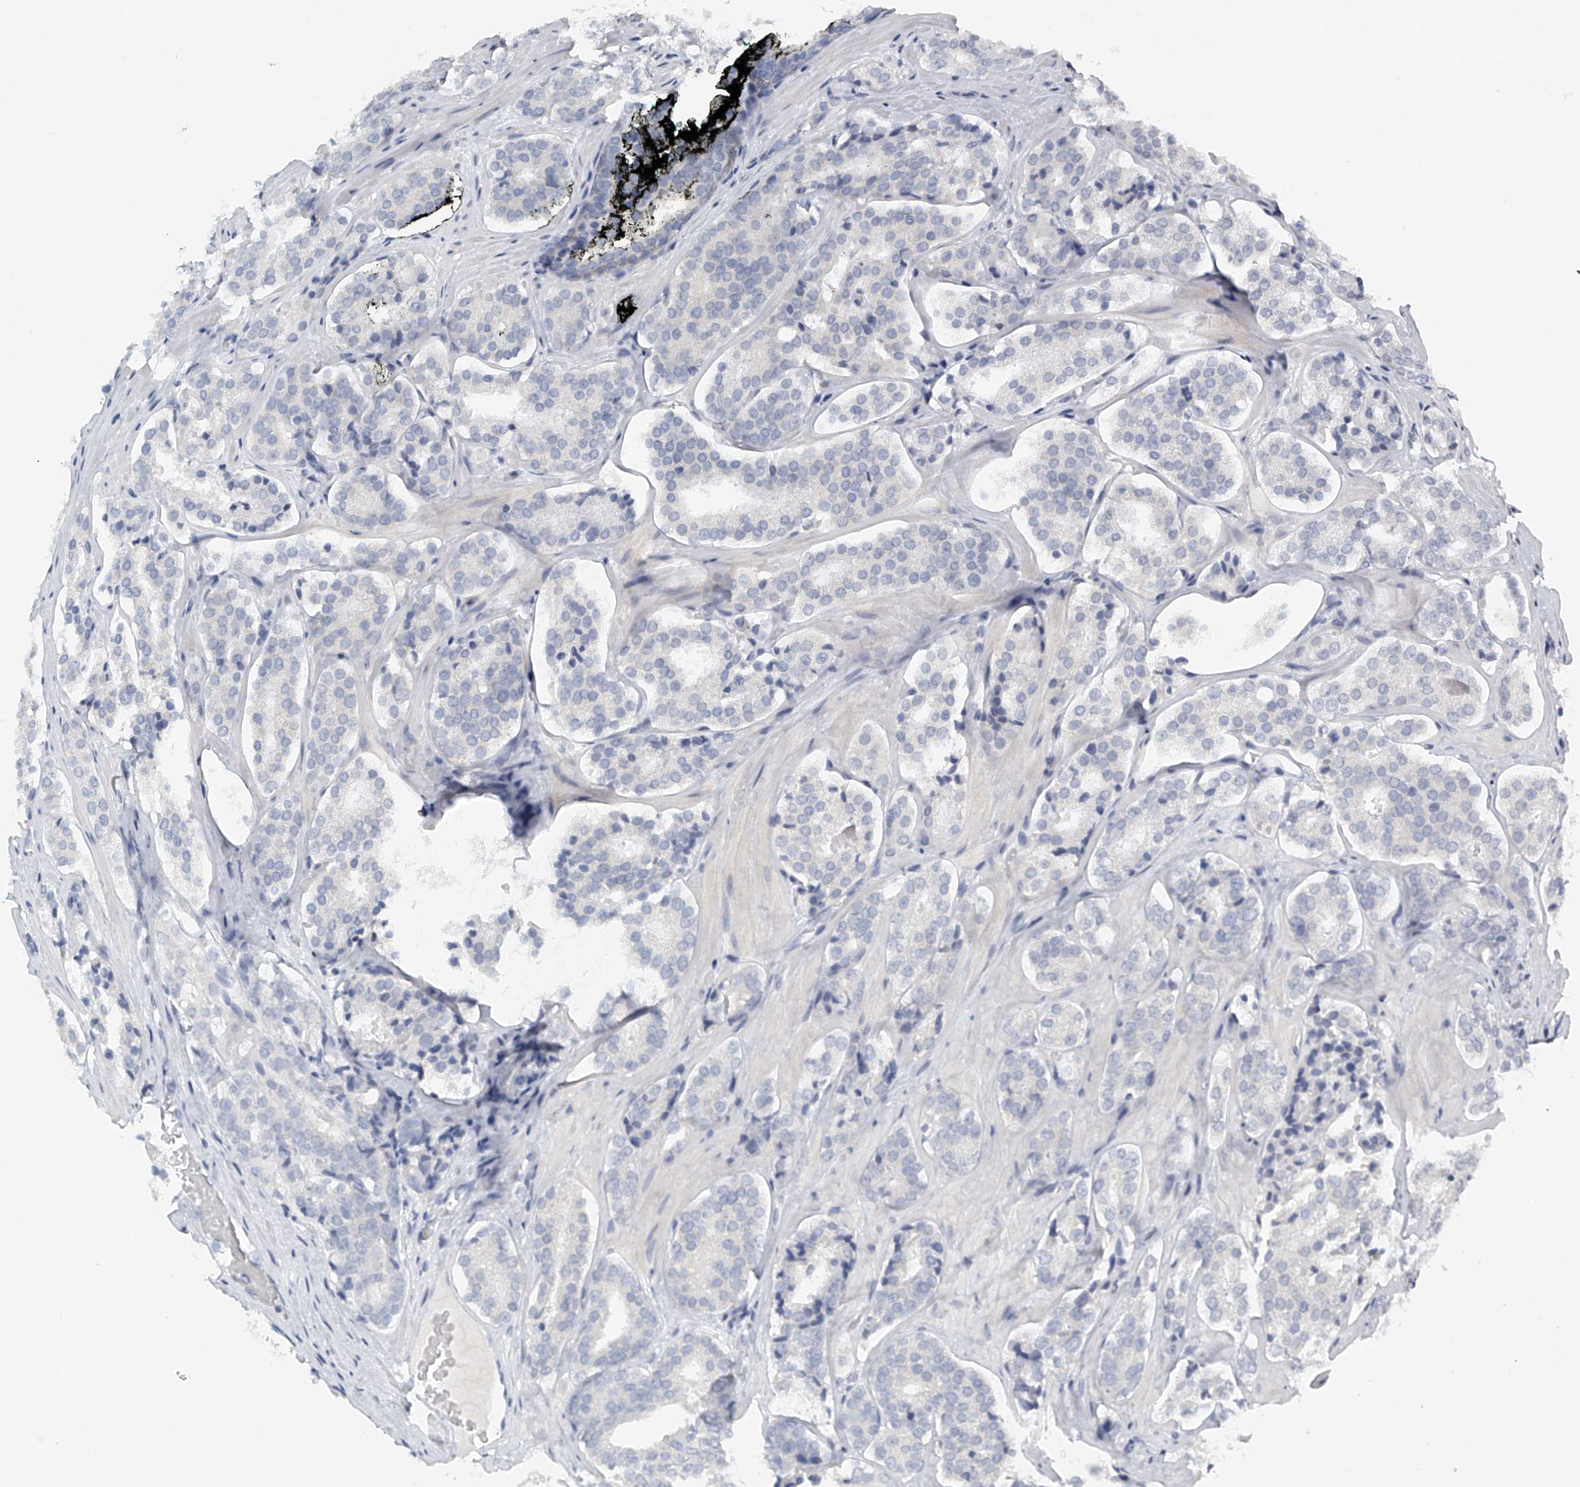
{"staining": {"intensity": "negative", "quantity": "none", "location": "none"}, "tissue": "prostate cancer", "cell_type": "Tumor cells", "image_type": "cancer", "snomed": [{"axis": "morphology", "description": "Adenocarcinoma, High grade"}, {"axis": "topography", "description": "Prostate"}], "caption": "This is an immunohistochemistry (IHC) histopathology image of adenocarcinoma (high-grade) (prostate). There is no positivity in tumor cells.", "gene": "FAT2", "patient": {"sex": "male", "age": 60}}